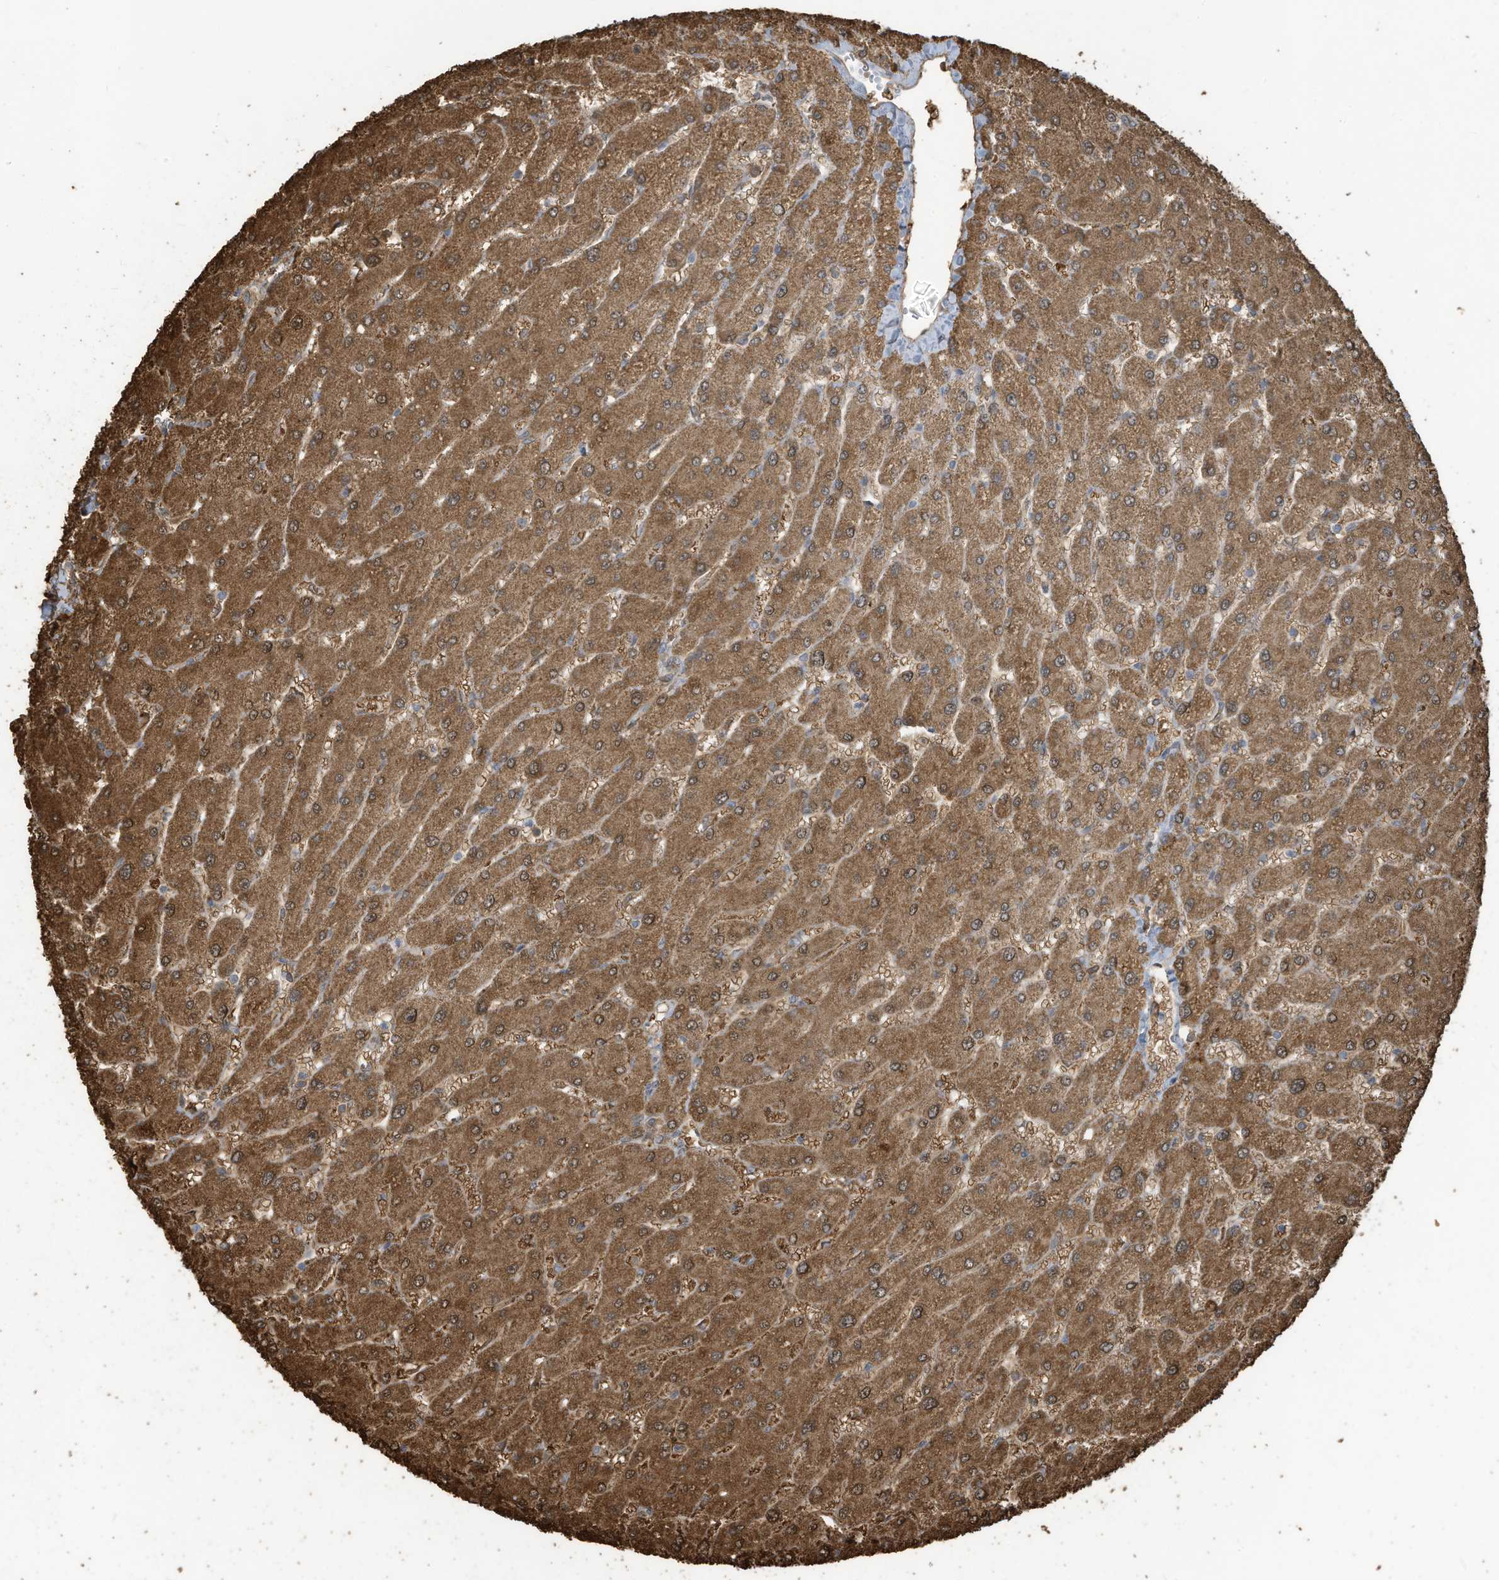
{"staining": {"intensity": "negative", "quantity": "none", "location": "none"}, "tissue": "liver", "cell_type": "Cholangiocytes", "image_type": "normal", "snomed": [{"axis": "morphology", "description": "Normal tissue, NOS"}, {"axis": "topography", "description": "Liver"}], "caption": "Liver stained for a protein using immunohistochemistry (IHC) demonstrates no positivity cholangiocytes.", "gene": "GTPBP2", "patient": {"sex": "male", "age": 55}}